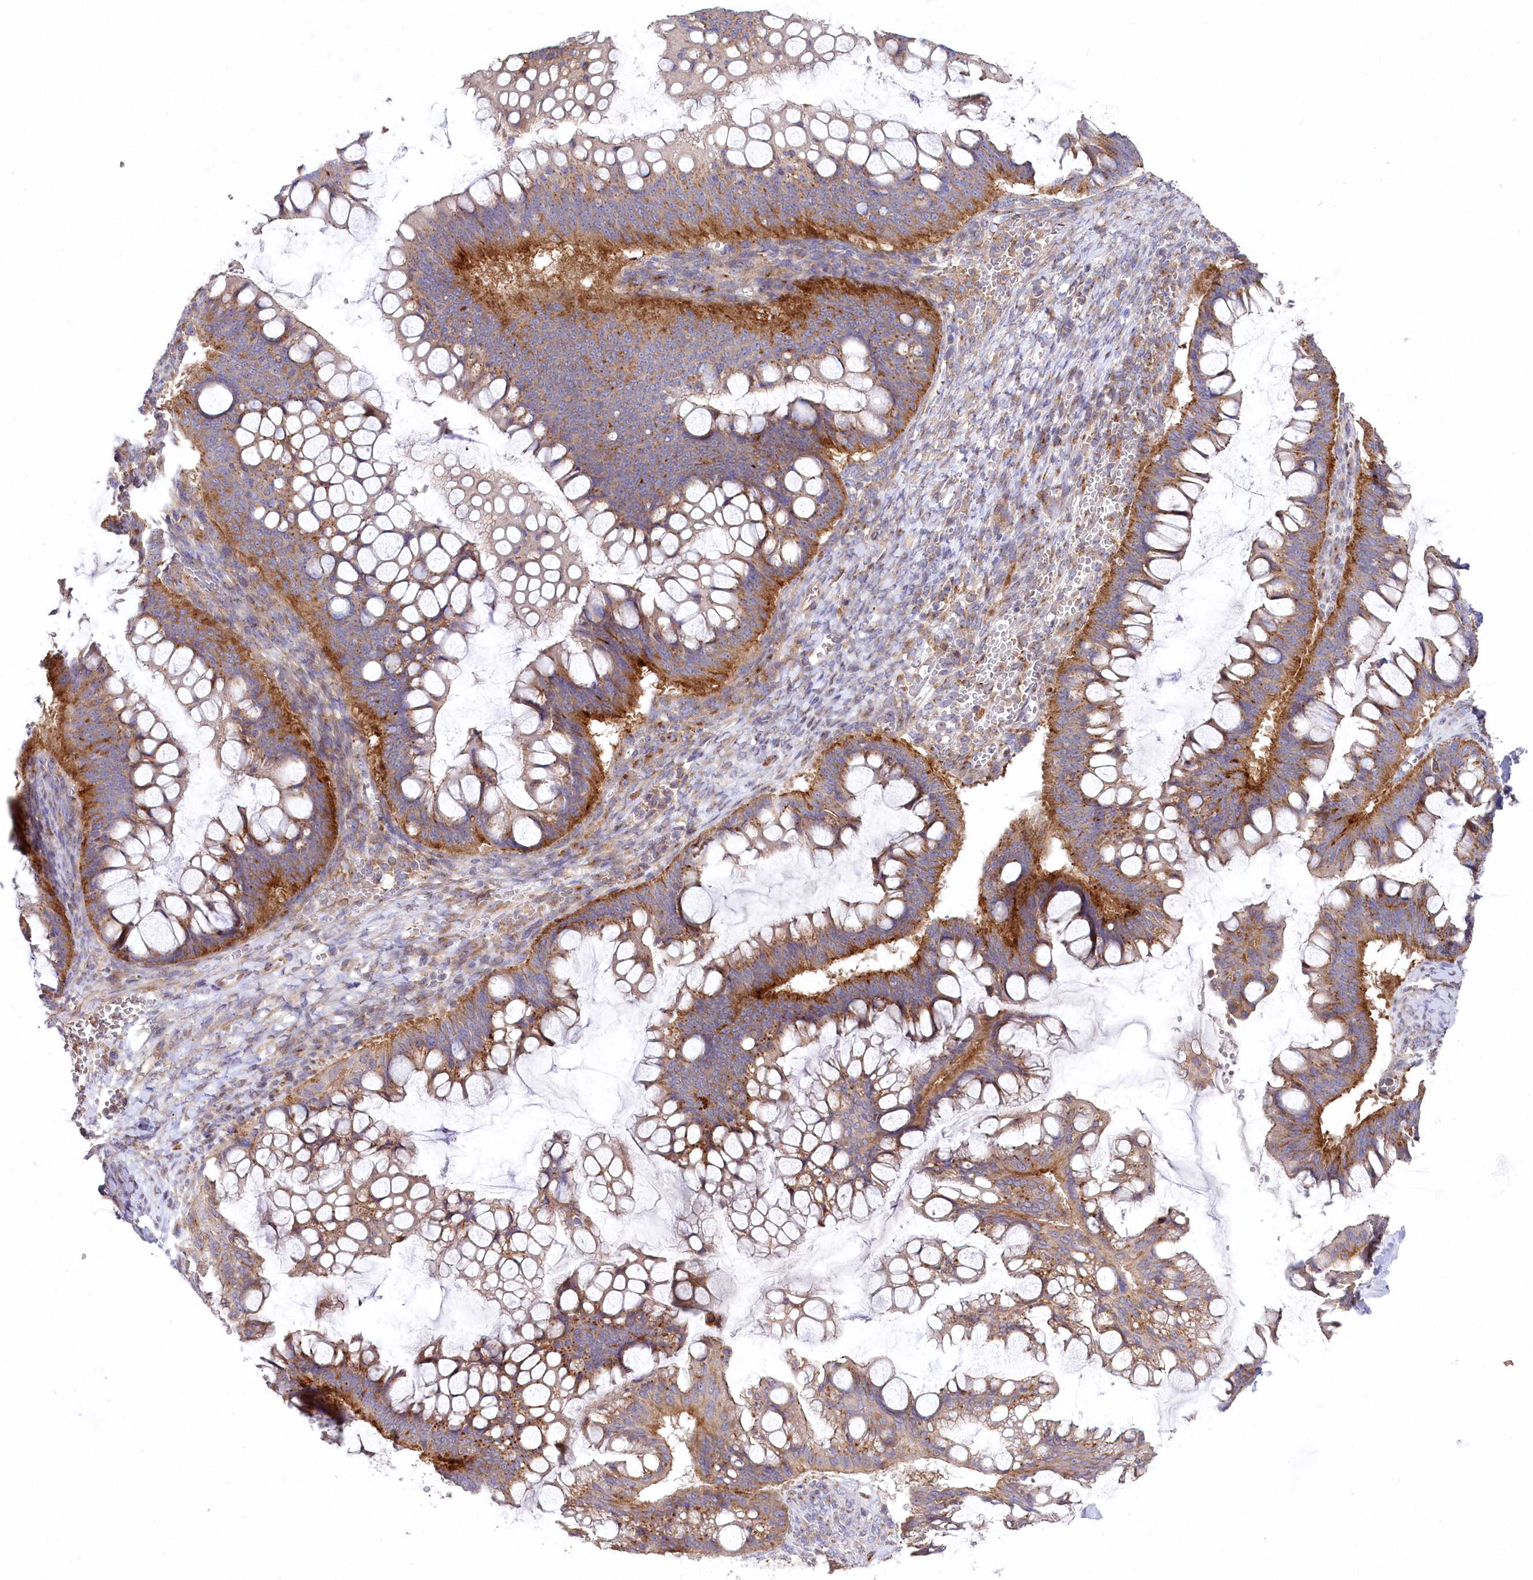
{"staining": {"intensity": "moderate", "quantity": ">75%", "location": "cytoplasmic/membranous"}, "tissue": "ovarian cancer", "cell_type": "Tumor cells", "image_type": "cancer", "snomed": [{"axis": "morphology", "description": "Cystadenocarcinoma, mucinous, NOS"}, {"axis": "topography", "description": "Ovary"}], "caption": "Ovarian cancer tissue reveals moderate cytoplasmic/membranous expression in about >75% of tumor cells", "gene": "STX6", "patient": {"sex": "female", "age": 73}}